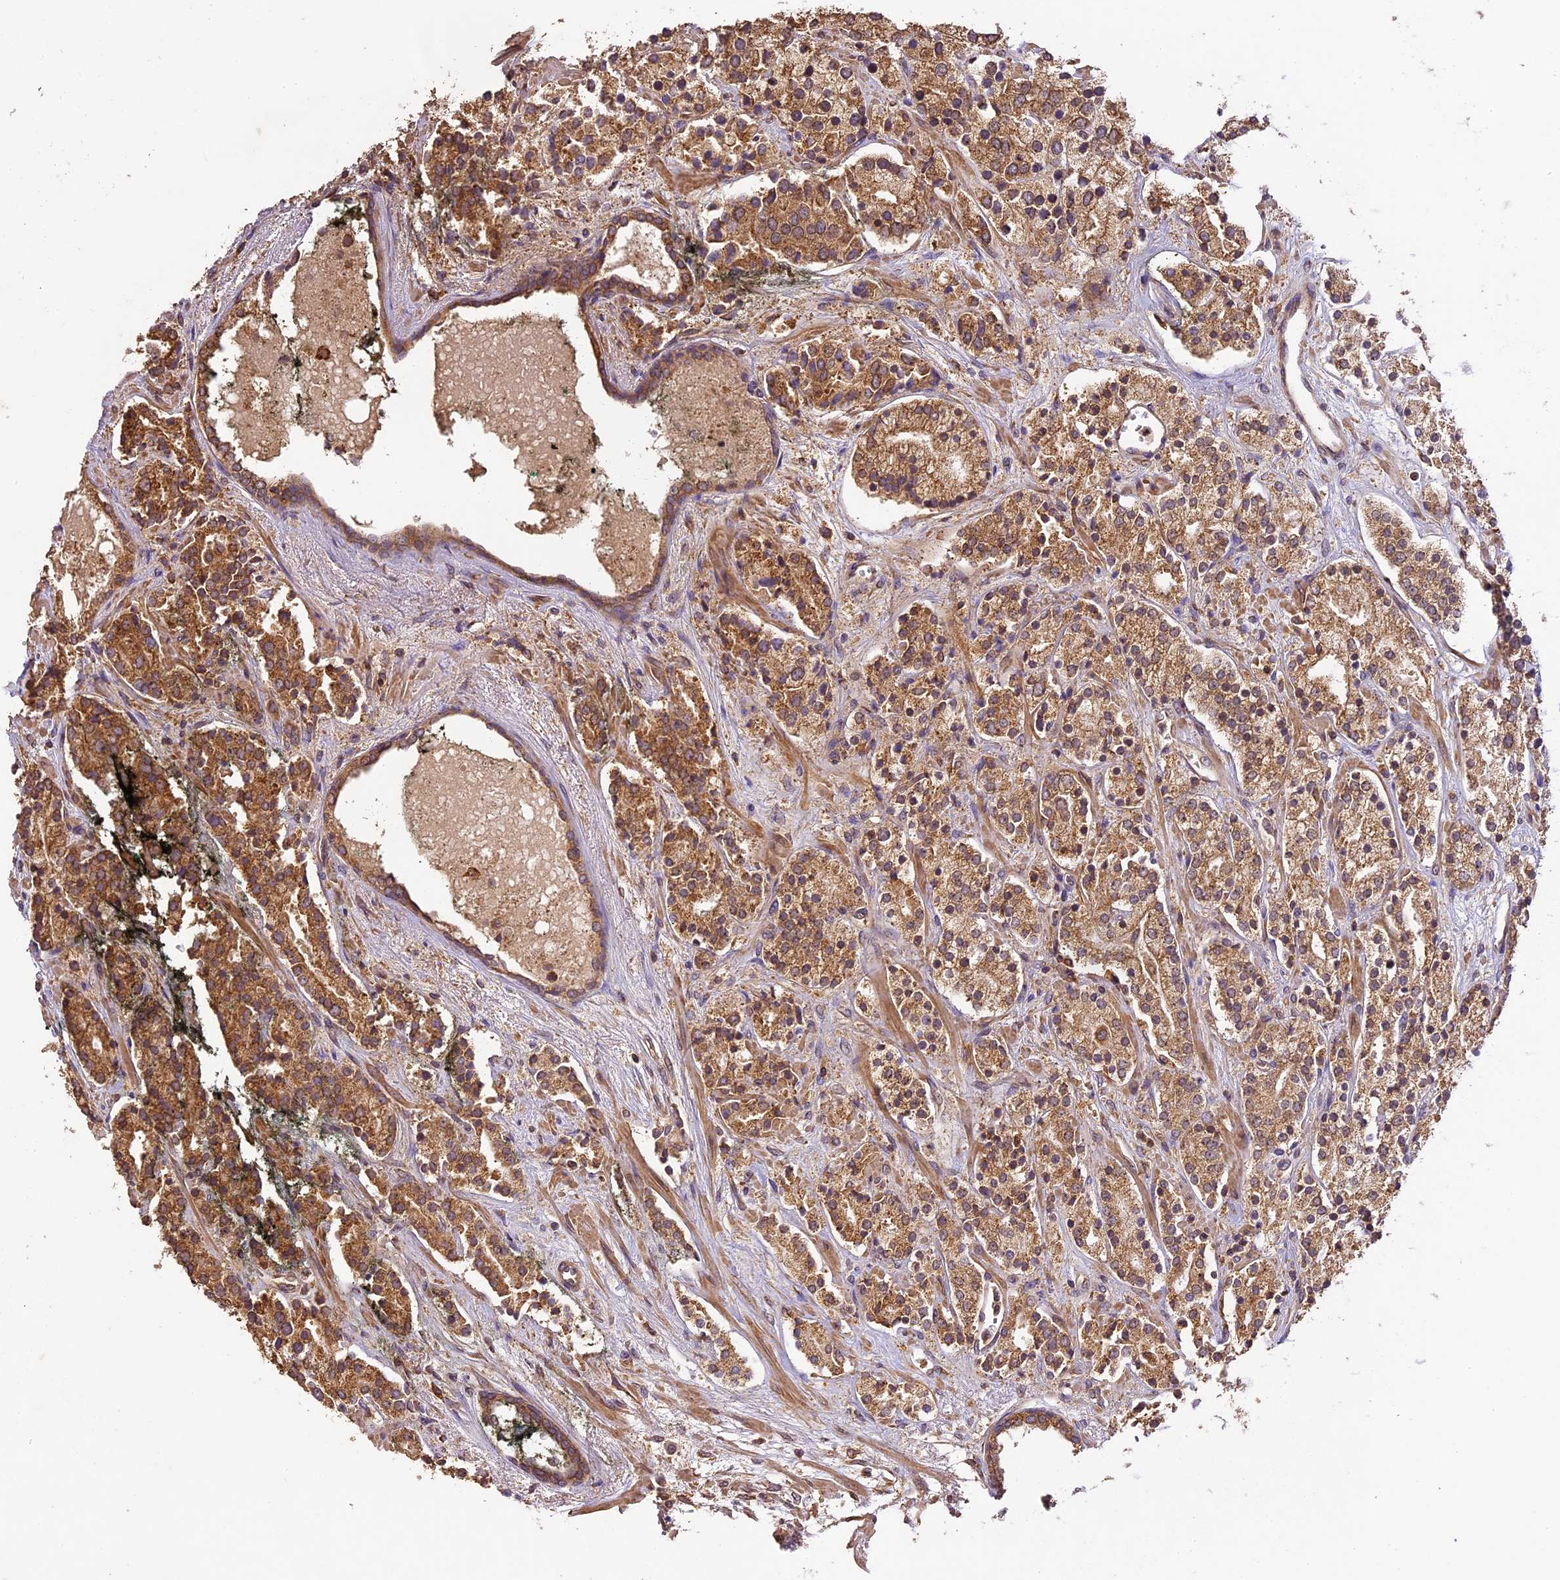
{"staining": {"intensity": "moderate", "quantity": ">75%", "location": "cytoplasmic/membranous"}, "tissue": "prostate cancer", "cell_type": "Tumor cells", "image_type": "cancer", "snomed": [{"axis": "morphology", "description": "Adenocarcinoma, High grade"}, {"axis": "topography", "description": "Prostate"}], "caption": "Prostate cancer stained for a protein exhibits moderate cytoplasmic/membranous positivity in tumor cells. (DAB IHC, brown staining for protein, blue staining for nuclei).", "gene": "BRAP", "patient": {"sex": "male", "age": 71}}